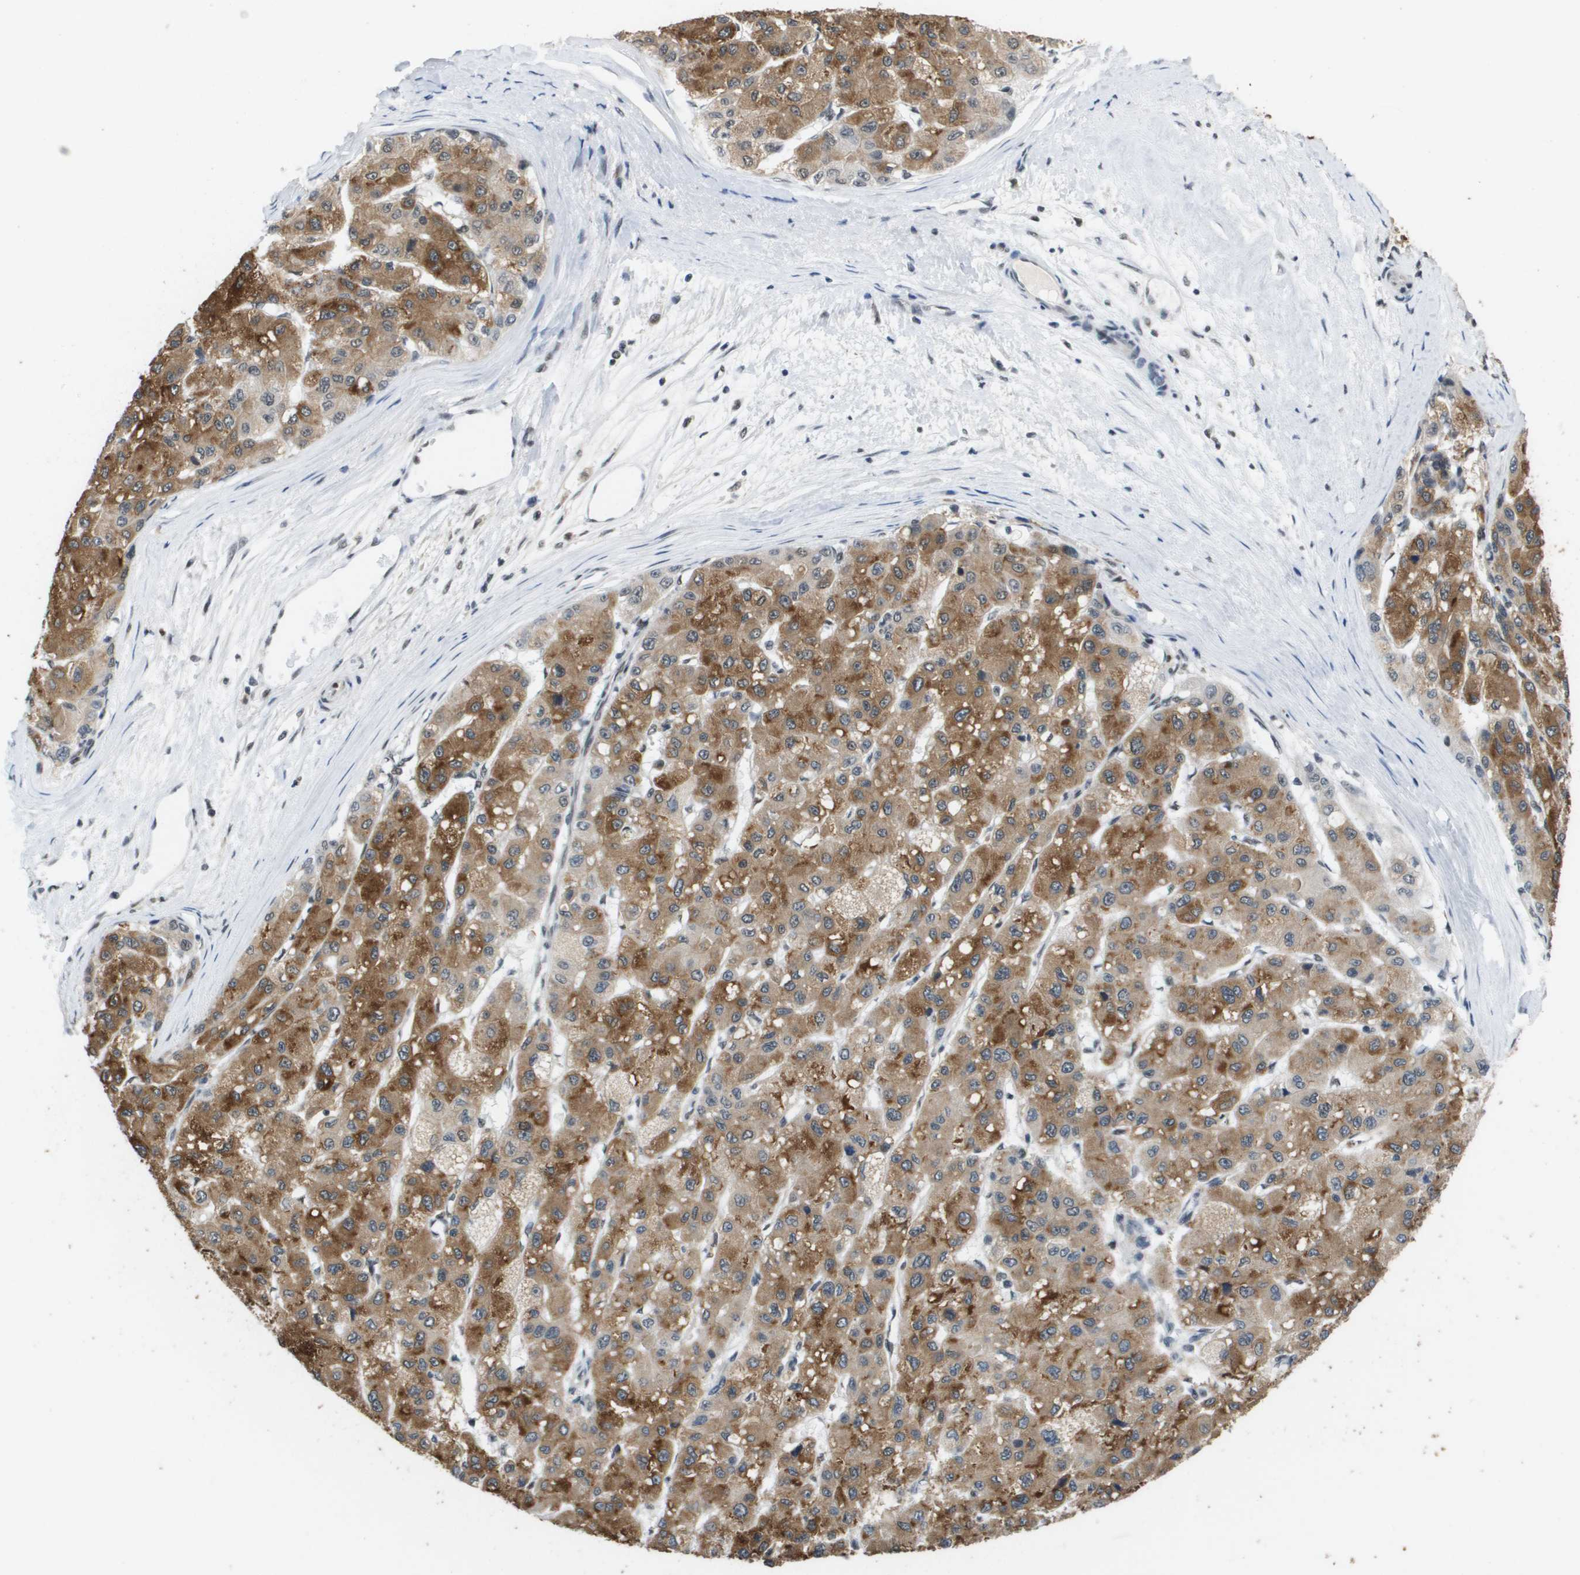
{"staining": {"intensity": "moderate", "quantity": ">75%", "location": "cytoplasmic/membranous"}, "tissue": "liver cancer", "cell_type": "Tumor cells", "image_type": "cancer", "snomed": [{"axis": "morphology", "description": "Carcinoma, Hepatocellular, NOS"}, {"axis": "topography", "description": "Liver"}], "caption": "This photomicrograph shows immunohistochemistry (IHC) staining of human hepatocellular carcinoma (liver), with medium moderate cytoplasmic/membranous staining in approximately >75% of tumor cells.", "gene": "ISY1", "patient": {"sex": "male", "age": 80}}